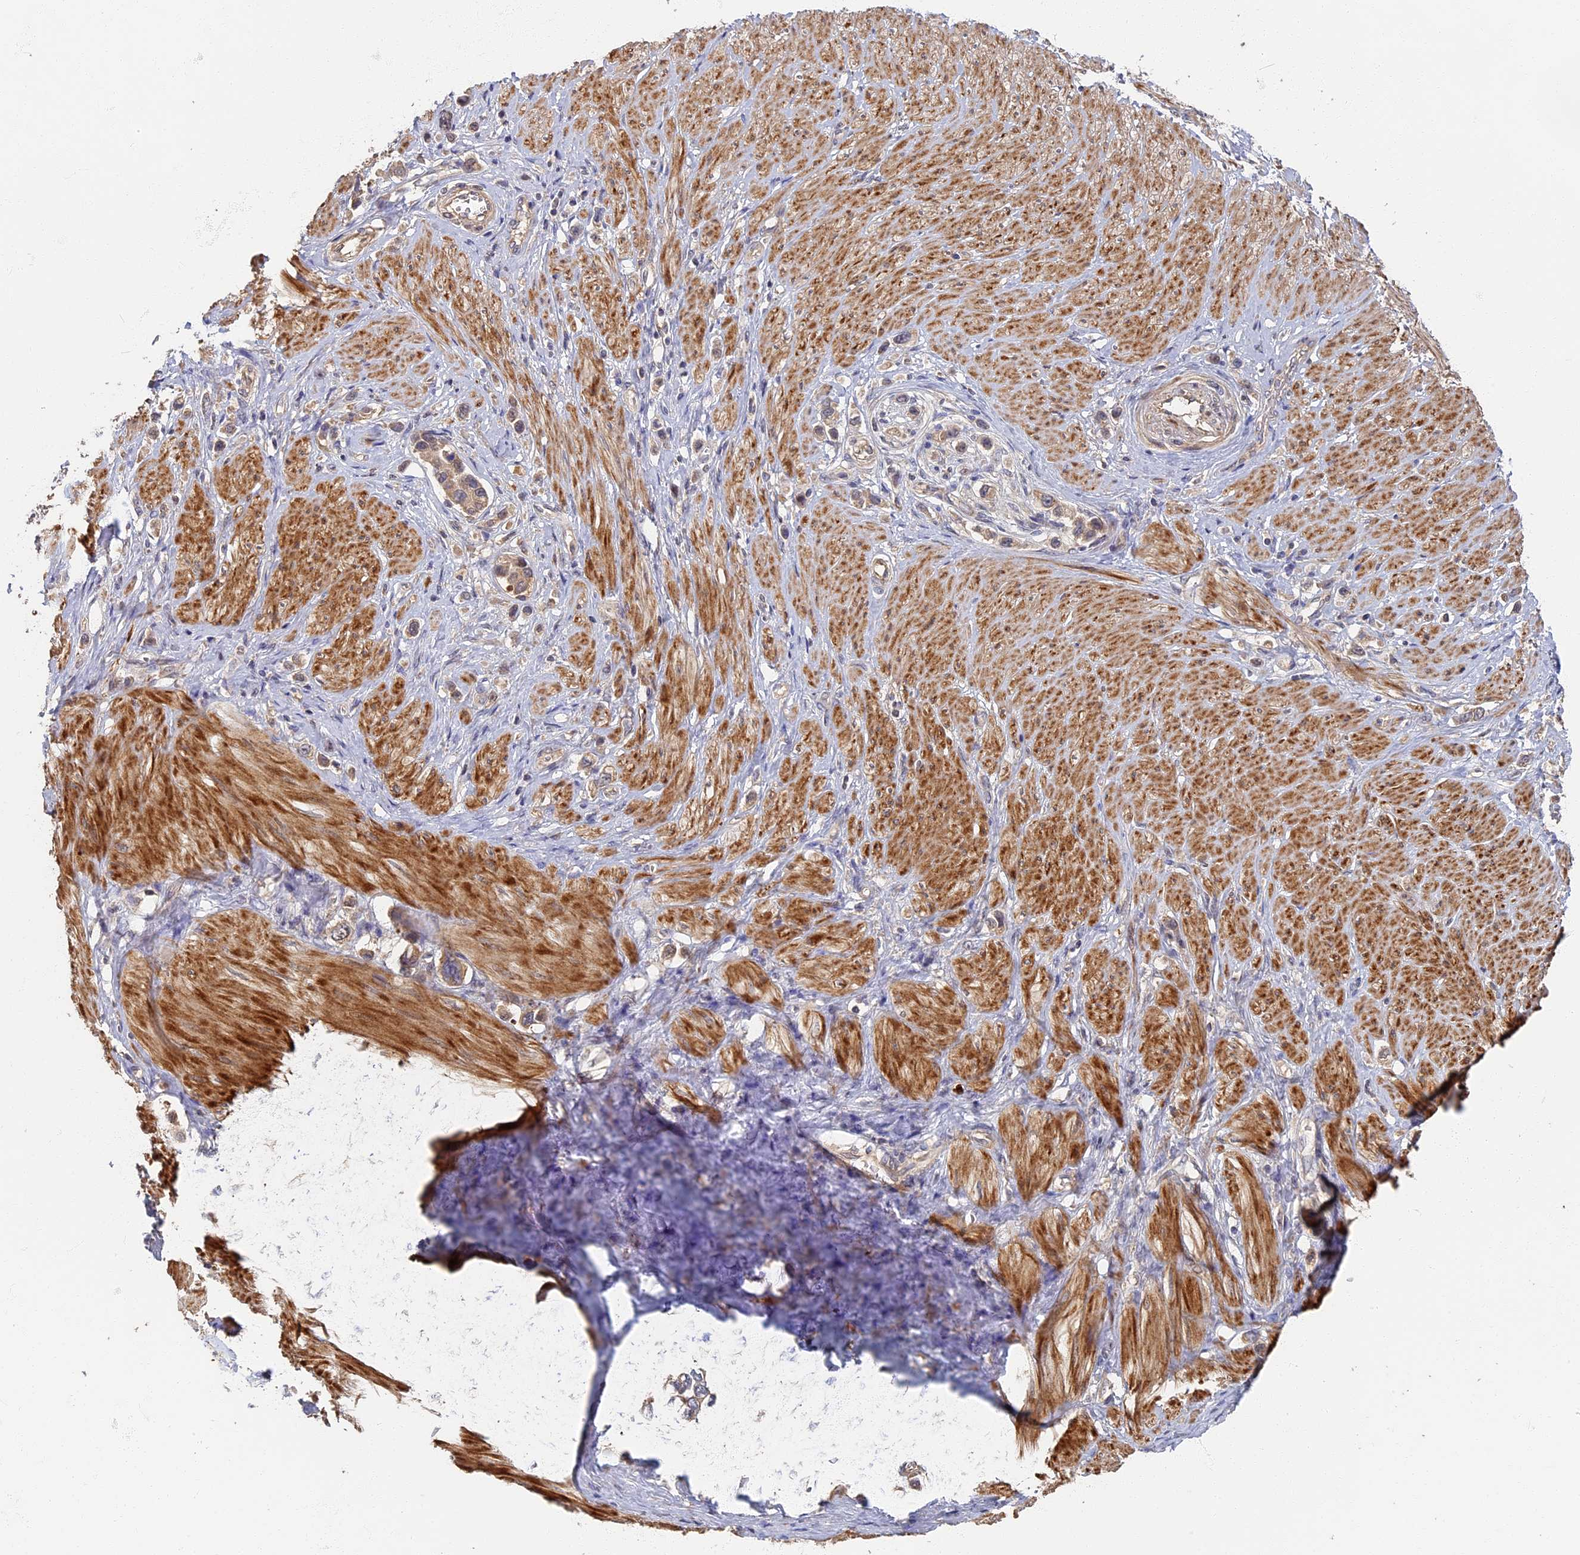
{"staining": {"intensity": "weak", "quantity": "<25%", "location": "cytoplasmic/membranous"}, "tissue": "stomach cancer", "cell_type": "Tumor cells", "image_type": "cancer", "snomed": [{"axis": "morphology", "description": "Adenocarcinoma, NOS"}, {"axis": "topography", "description": "Stomach"}], "caption": "An immunohistochemistry (IHC) image of stomach cancer (adenocarcinoma) is shown. There is no staining in tumor cells of stomach cancer (adenocarcinoma).", "gene": "RSPH3", "patient": {"sex": "female", "age": 65}}